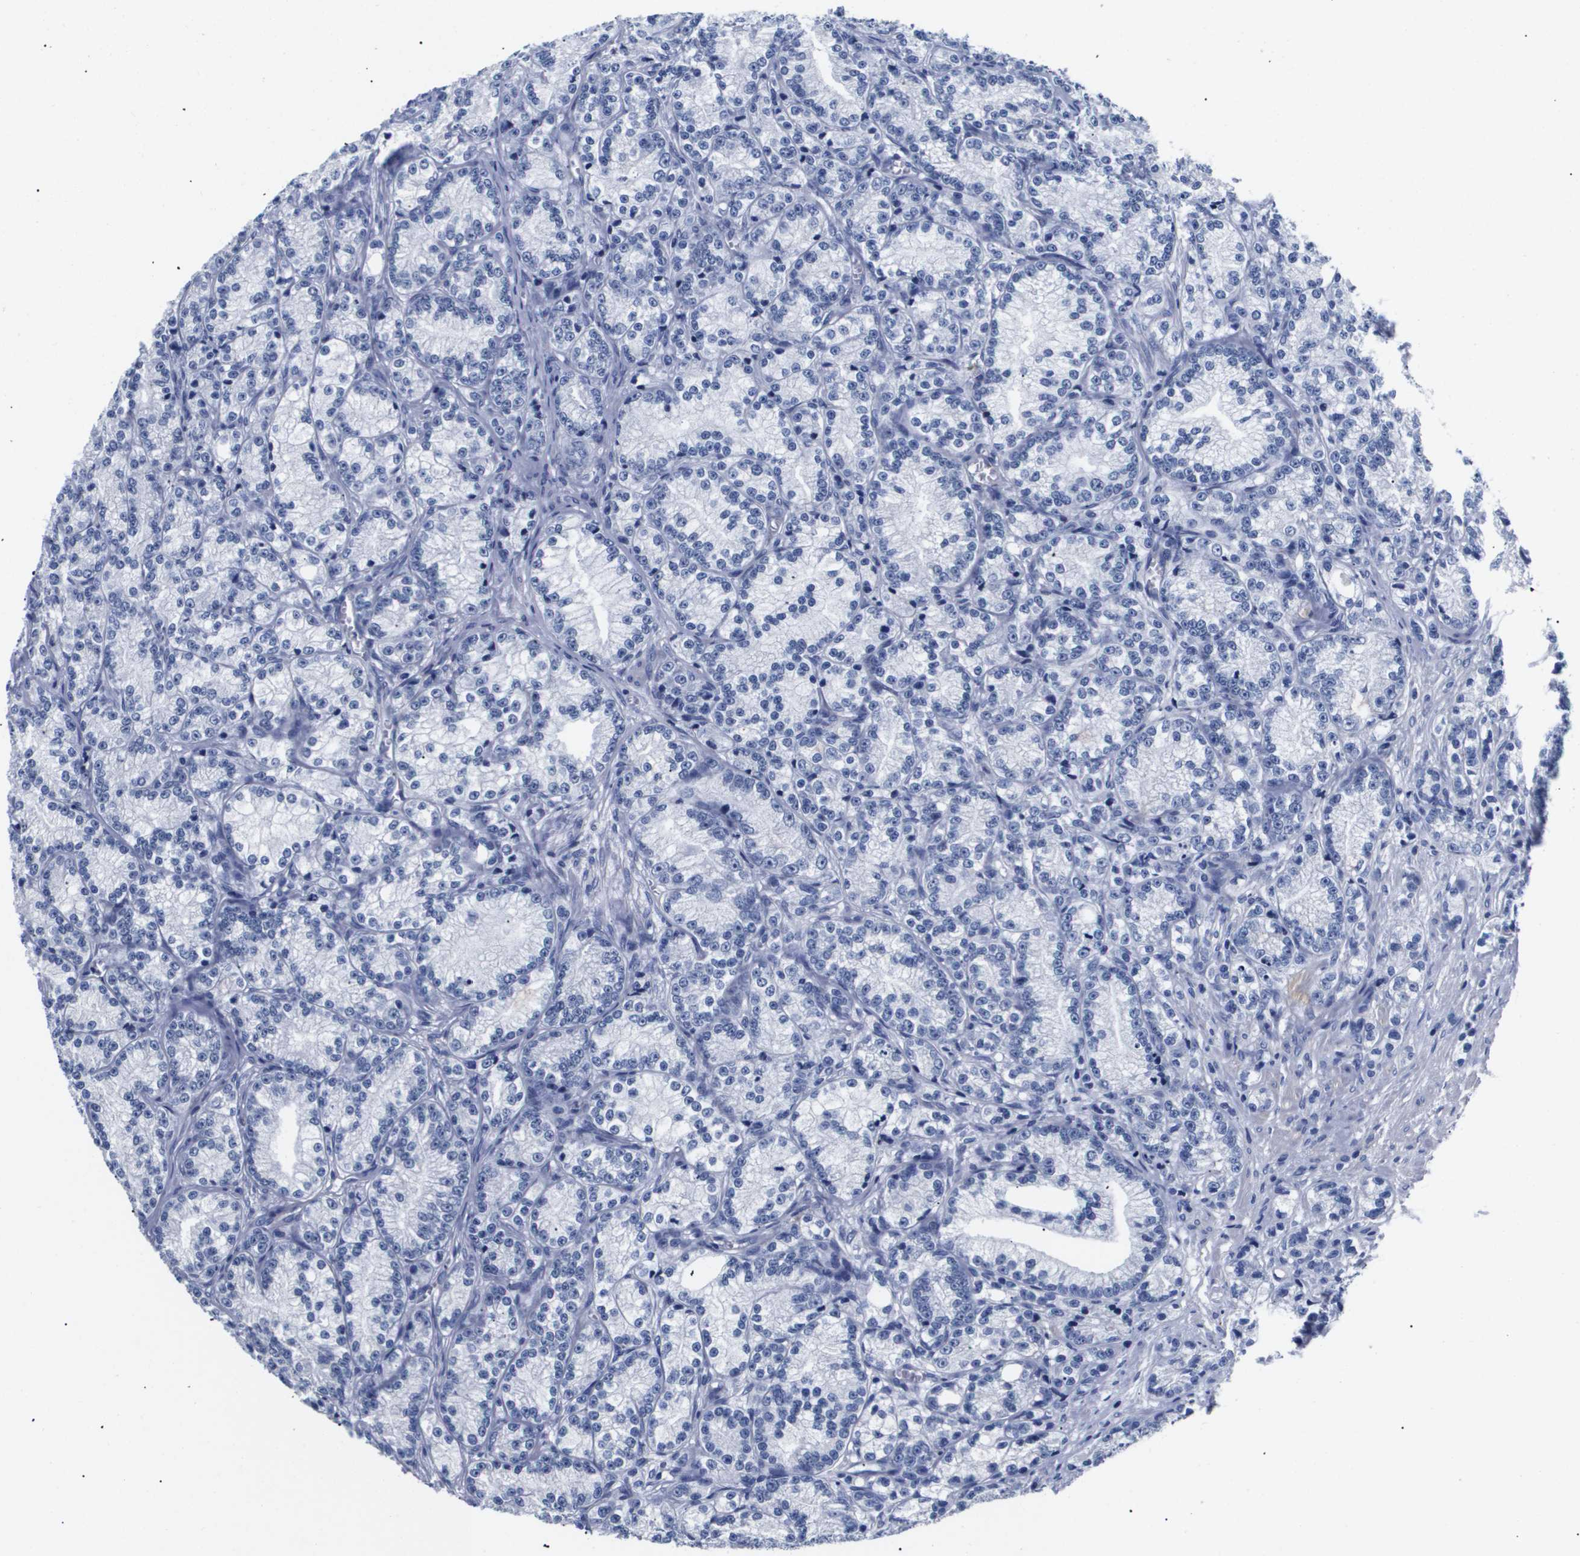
{"staining": {"intensity": "negative", "quantity": "none", "location": "none"}, "tissue": "prostate cancer", "cell_type": "Tumor cells", "image_type": "cancer", "snomed": [{"axis": "morphology", "description": "Adenocarcinoma, Low grade"}, {"axis": "topography", "description": "Prostate"}], "caption": "A high-resolution photomicrograph shows IHC staining of low-grade adenocarcinoma (prostate), which reveals no significant staining in tumor cells.", "gene": "ATP6V0A4", "patient": {"sex": "male", "age": 89}}